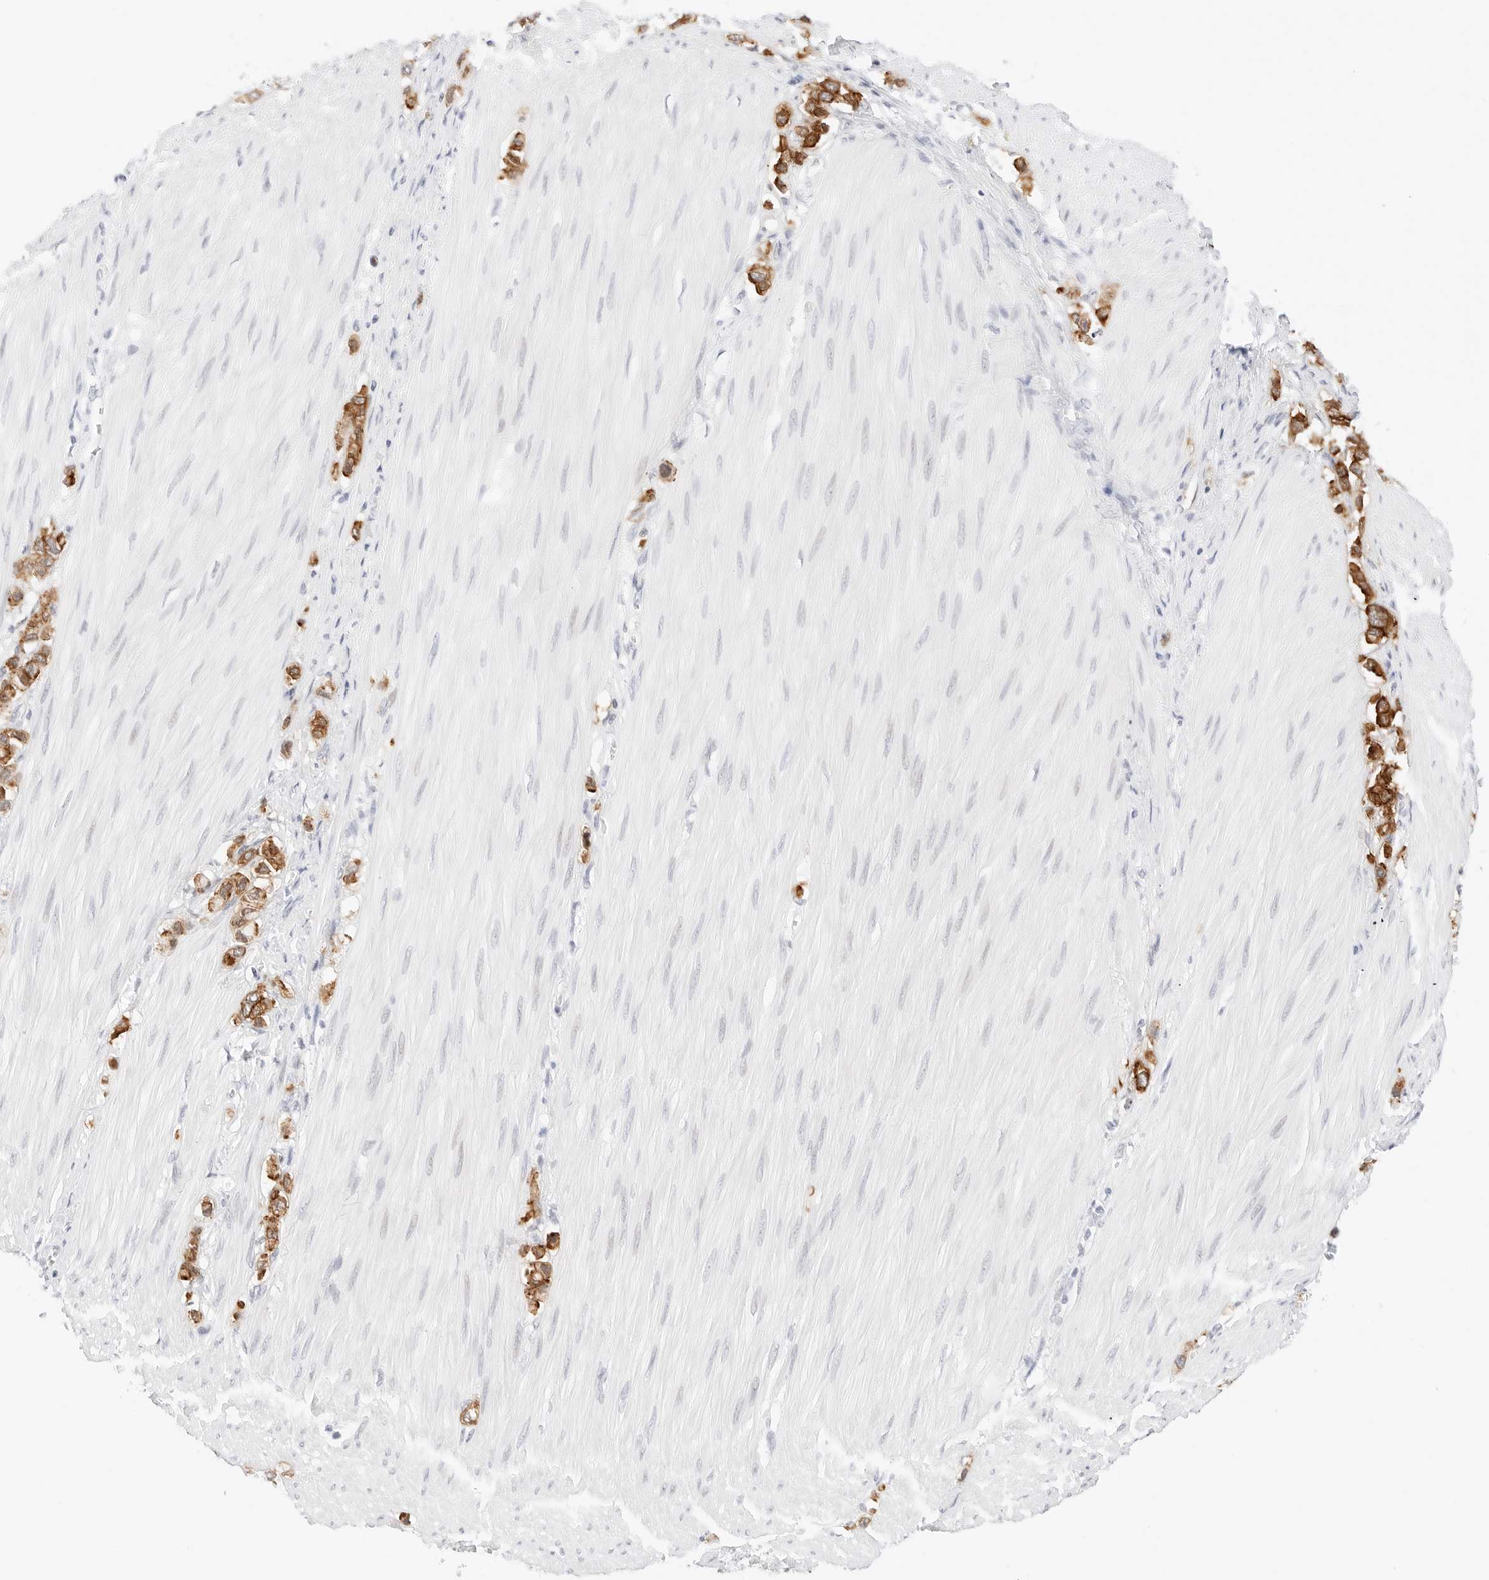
{"staining": {"intensity": "strong", "quantity": ">75%", "location": "cytoplasmic/membranous"}, "tissue": "stomach cancer", "cell_type": "Tumor cells", "image_type": "cancer", "snomed": [{"axis": "morphology", "description": "Adenocarcinoma, NOS"}, {"axis": "topography", "description": "Stomach"}], "caption": "Immunohistochemical staining of human stomach cancer (adenocarcinoma) exhibits strong cytoplasmic/membranous protein expression in about >75% of tumor cells.", "gene": "CDH1", "patient": {"sex": "female", "age": 65}}